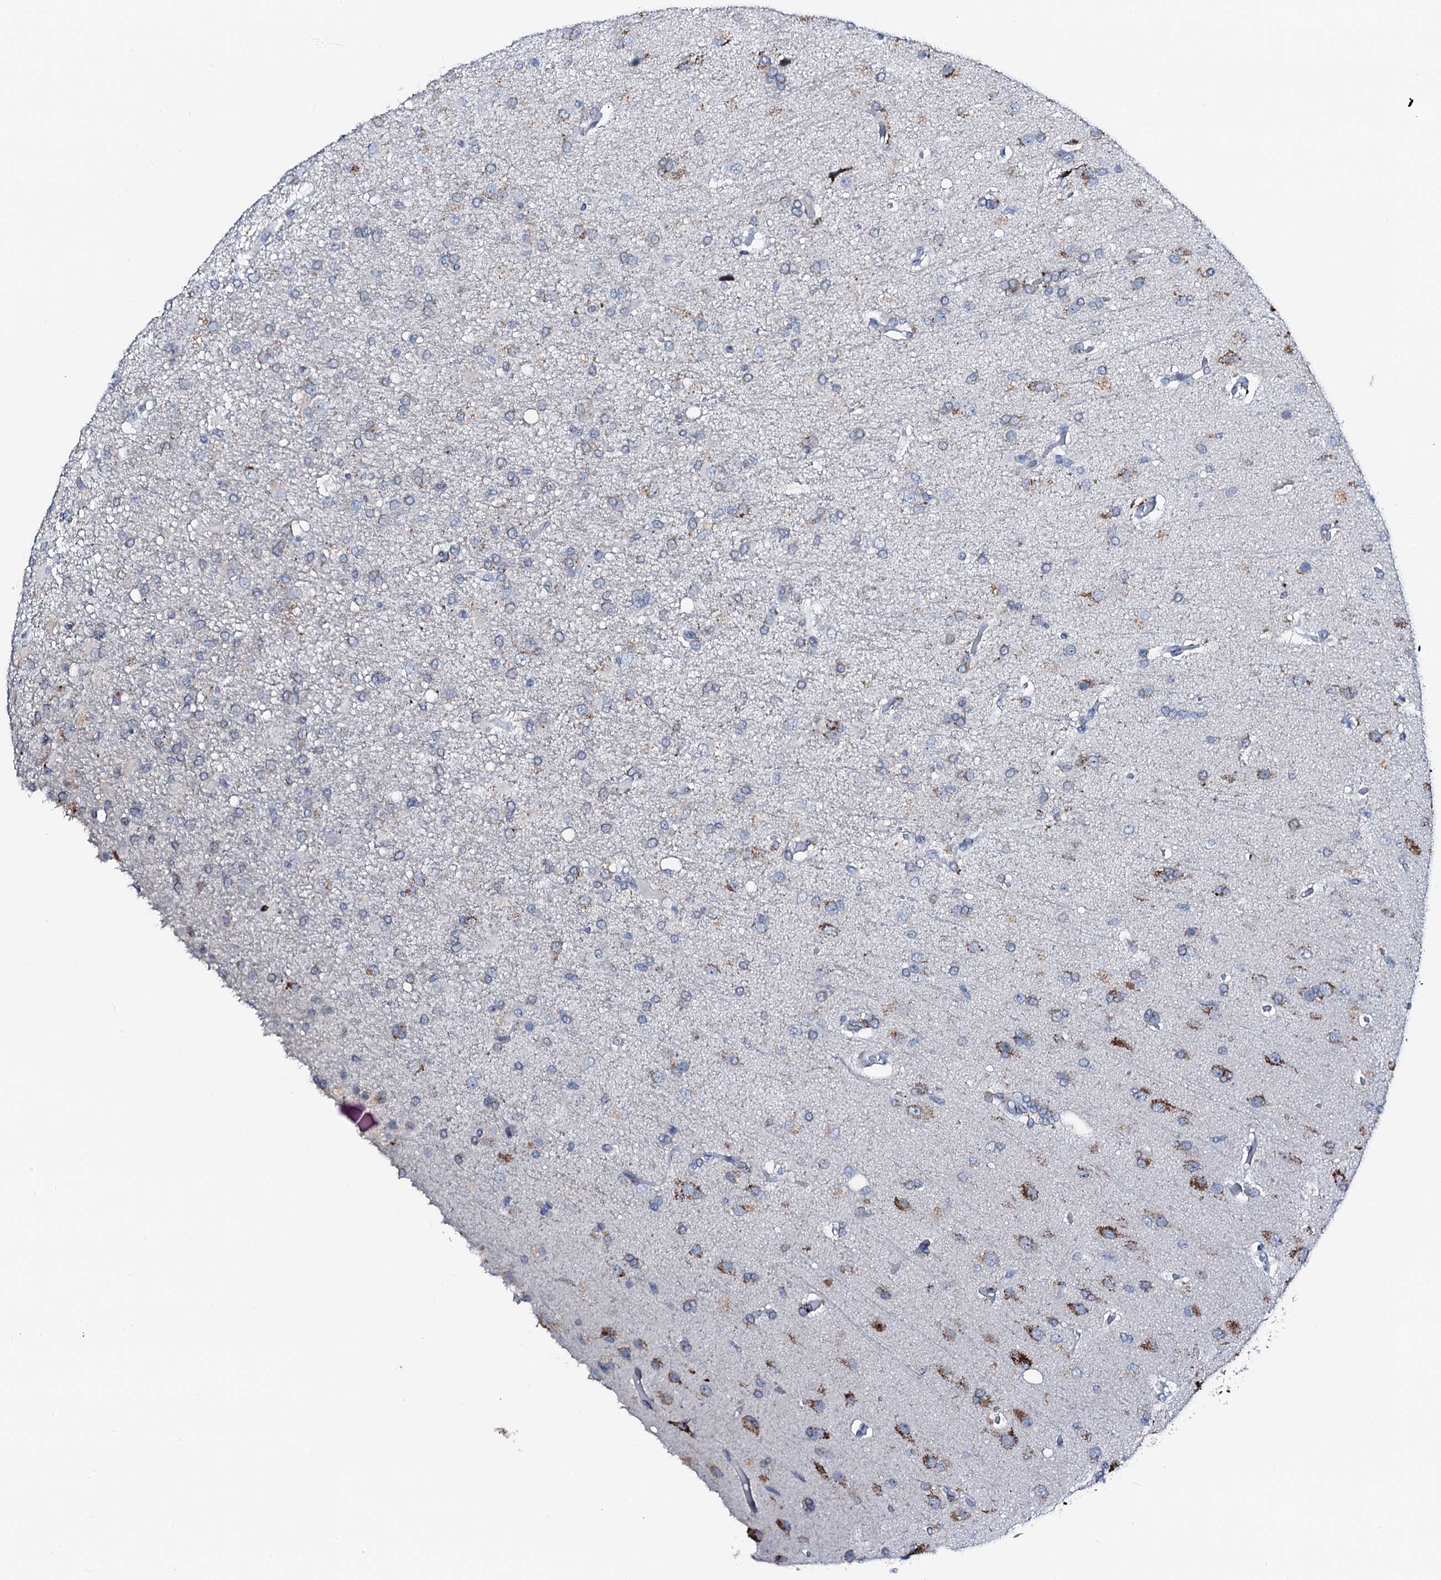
{"staining": {"intensity": "weak", "quantity": "<25%", "location": "cytoplasmic/membranous"}, "tissue": "glioma", "cell_type": "Tumor cells", "image_type": "cancer", "snomed": [{"axis": "morphology", "description": "Glioma, malignant, High grade"}, {"axis": "topography", "description": "Brain"}], "caption": "DAB immunohistochemical staining of human malignant glioma (high-grade) displays no significant positivity in tumor cells.", "gene": "TRAFD1", "patient": {"sex": "female", "age": 74}}